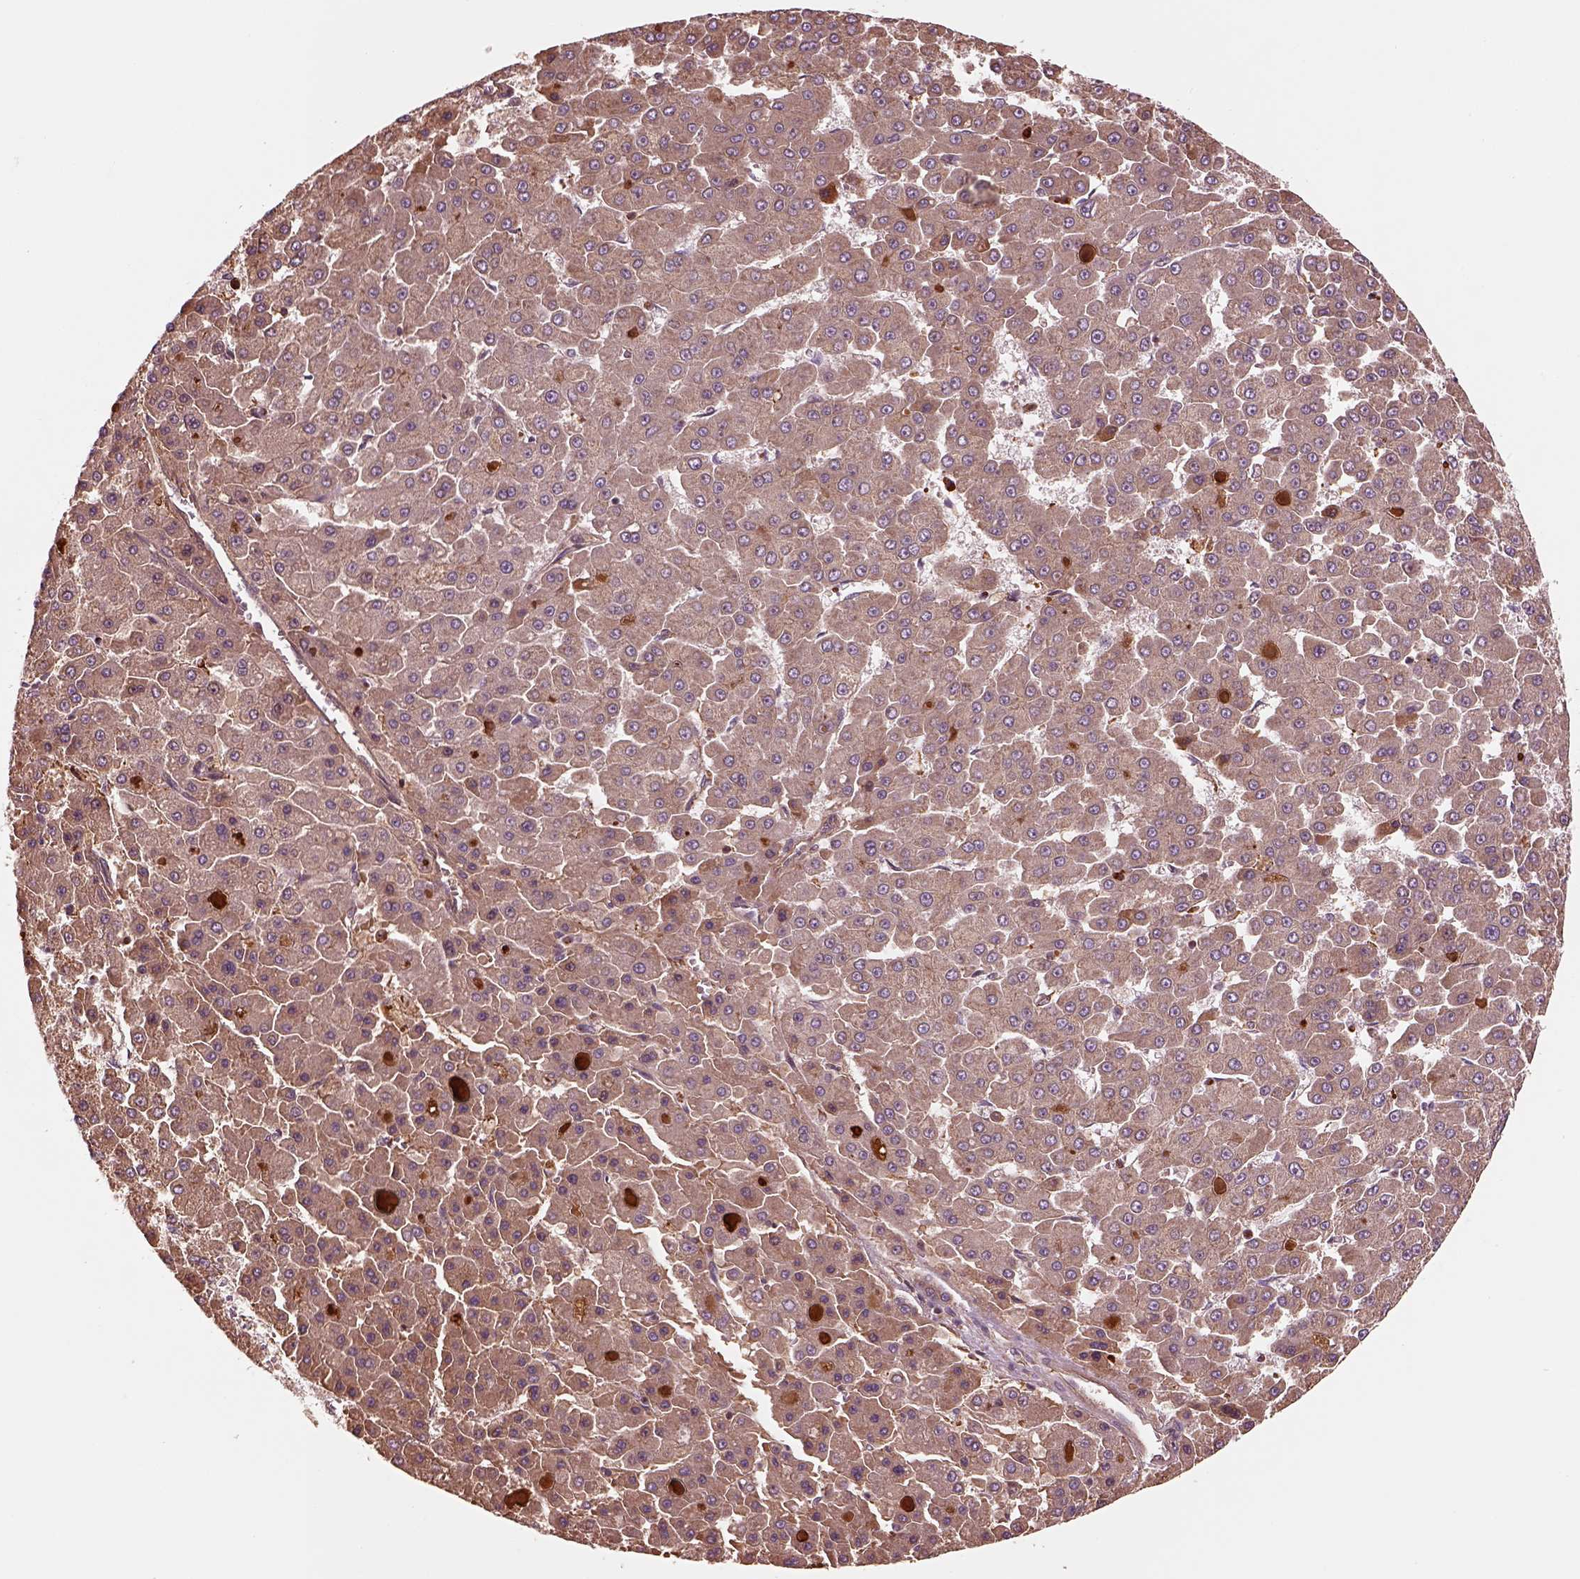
{"staining": {"intensity": "moderate", "quantity": "25%-75%", "location": "cytoplasmic/membranous"}, "tissue": "liver cancer", "cell_type": "Tumor cells", "image_type": "cancer", "snomed": [{"axis": "morphology", "description": "Carcinoma, Hepatocellular, NOS"}, {"axis": "topography", "description": "Liver"}], "caption": "Human liver cancer stained with a protein marker displays moderate staining in tumor cells.", "gene": "ASCC2", "patient": {"sex": "male", "age": 78}}